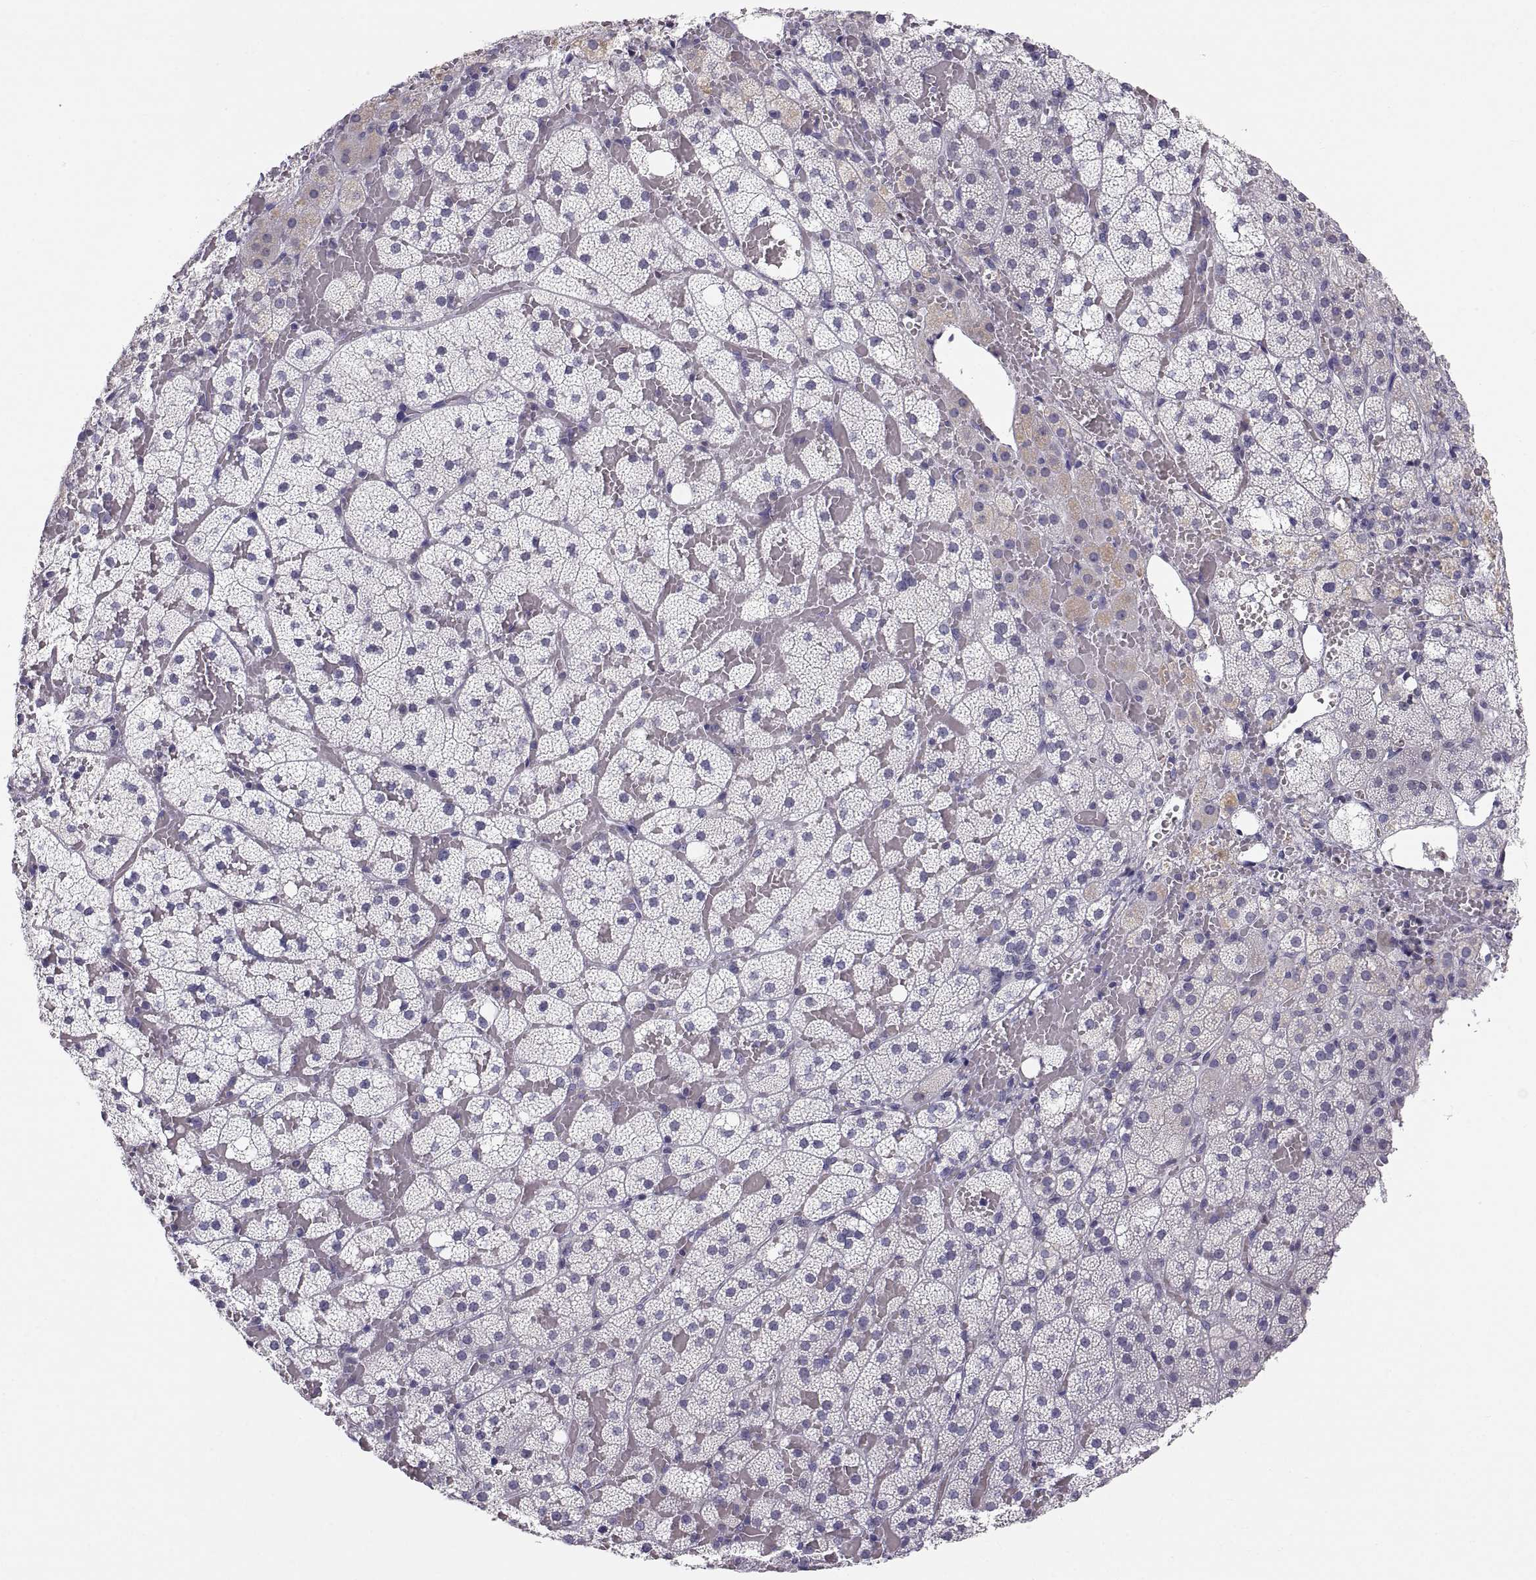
{"staining": {"intensity": "negative", "quantity": "none", "location": "none"}, "tissue": "adrenal gland", "cell_type": "Glandular cells", "image_type": "normal", "snomed": [{"axis": "morphology", "description": "Normal tissue, NOS"}, {"axis": "topography", "description": "Adrenal gland"}], "caption": "DAB (3,3'-diaminobenzidine) immunohistochemical staining of benign adrenal gland reveals no significant staining in glandular cells. (DAB (3,3'-diaminobenzidine) immunohistochemistry (IHC) visualized using brightfield microscopy, high magnification).", "gene": "ERO1A", "patient": {"sex": "male", "age": 53}}